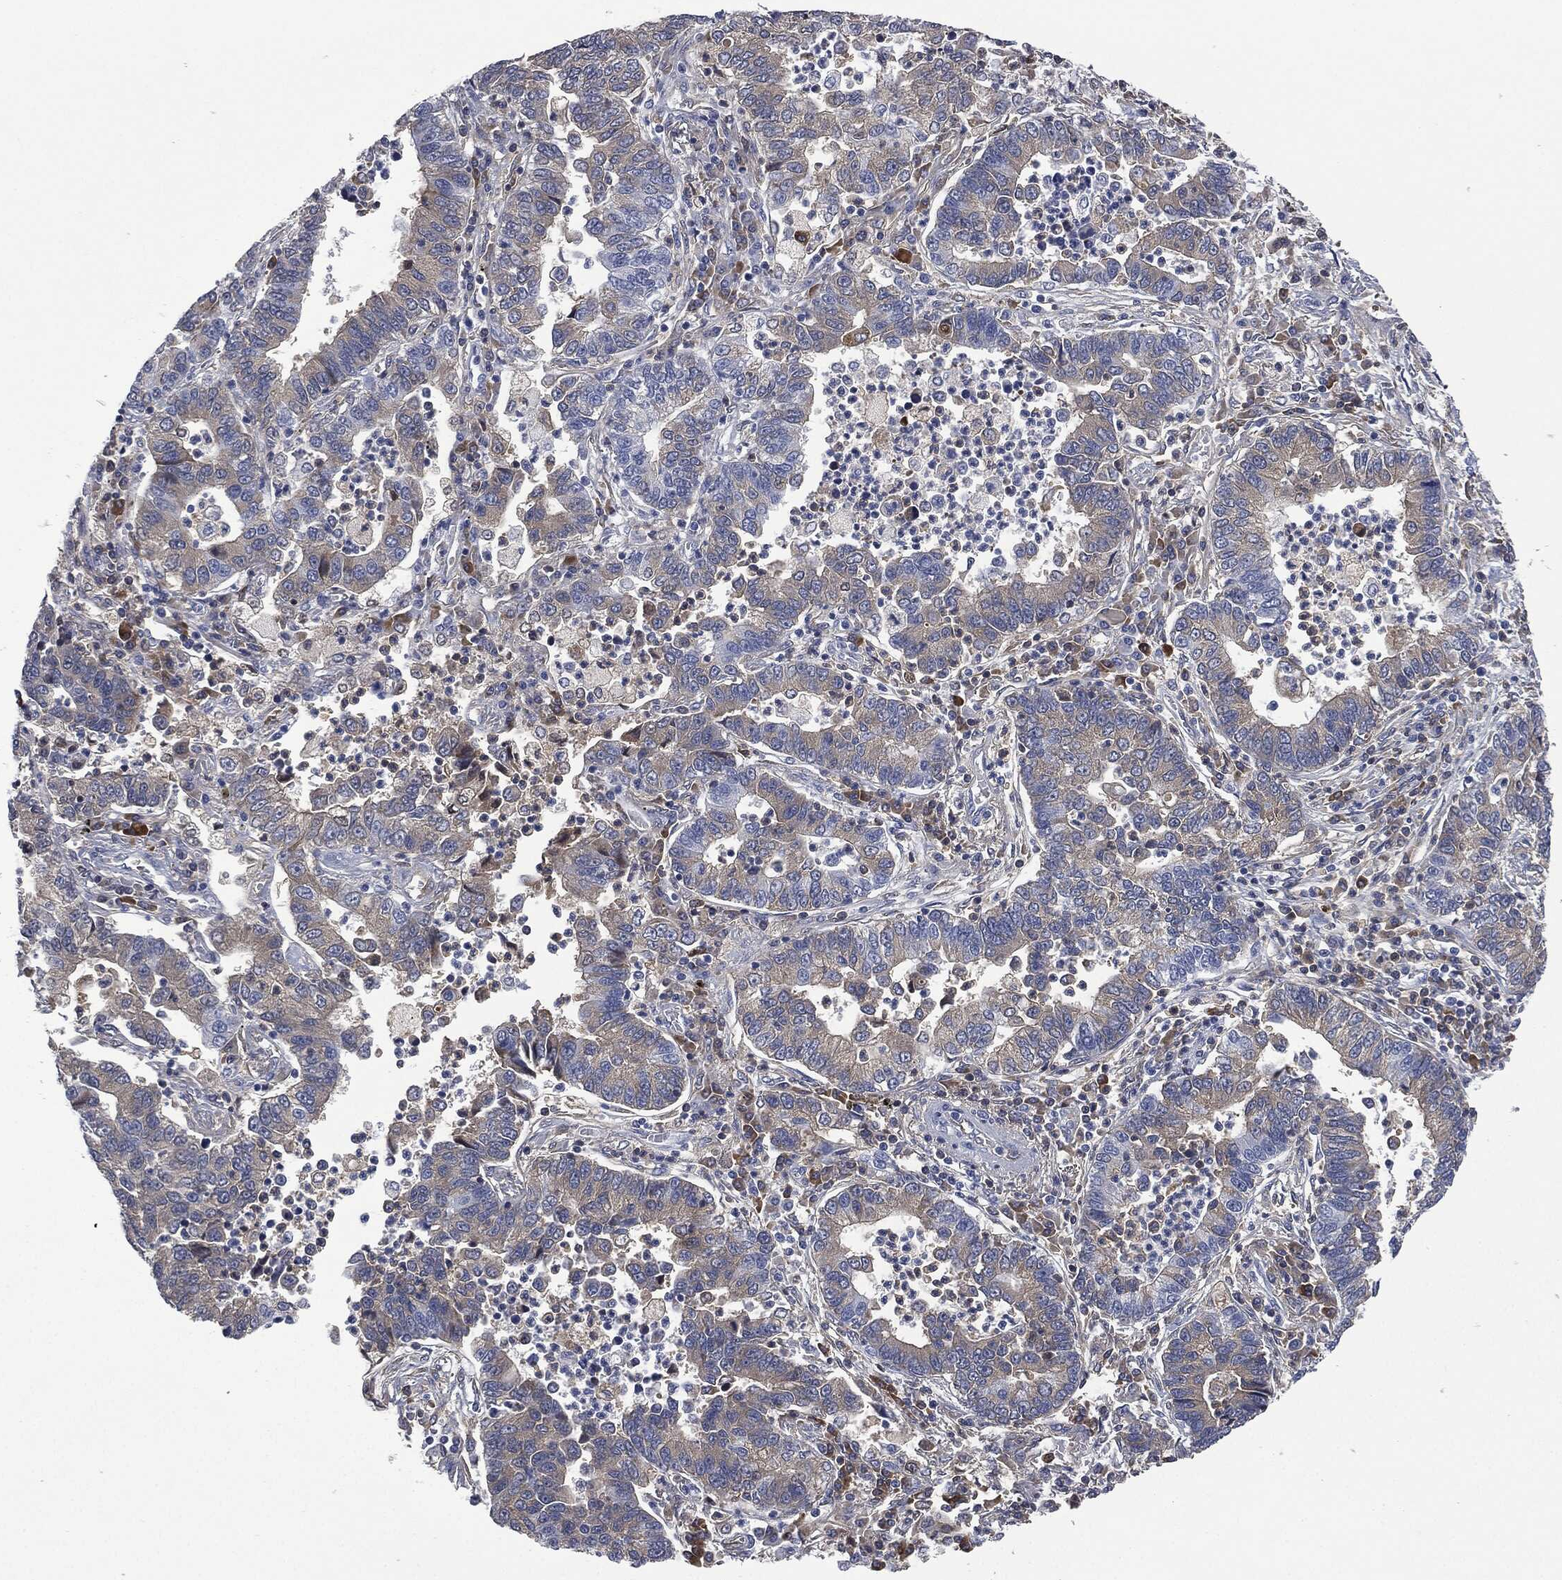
{"staining": {"intensity": "weak", "quantity": "25%-75%", "location": "cytoplasmic/membranous"}, "tissue": "lung cancer", "cell_type": "Tumor cells", "image_type": "cancer", "snomed": [{"axis": "morphology", "description": "Adenocarcinoma, NOS"}, {"axis": "topography", "description": "Lung"}], "caption": "Protein staining of lung cancer tissue exhibits weak cytoplasmic/membranous positivity in about 25%-75% of tumor cells.", "gene": "SIGLEC7", "patient": {"sex": "female", "age": 57}}